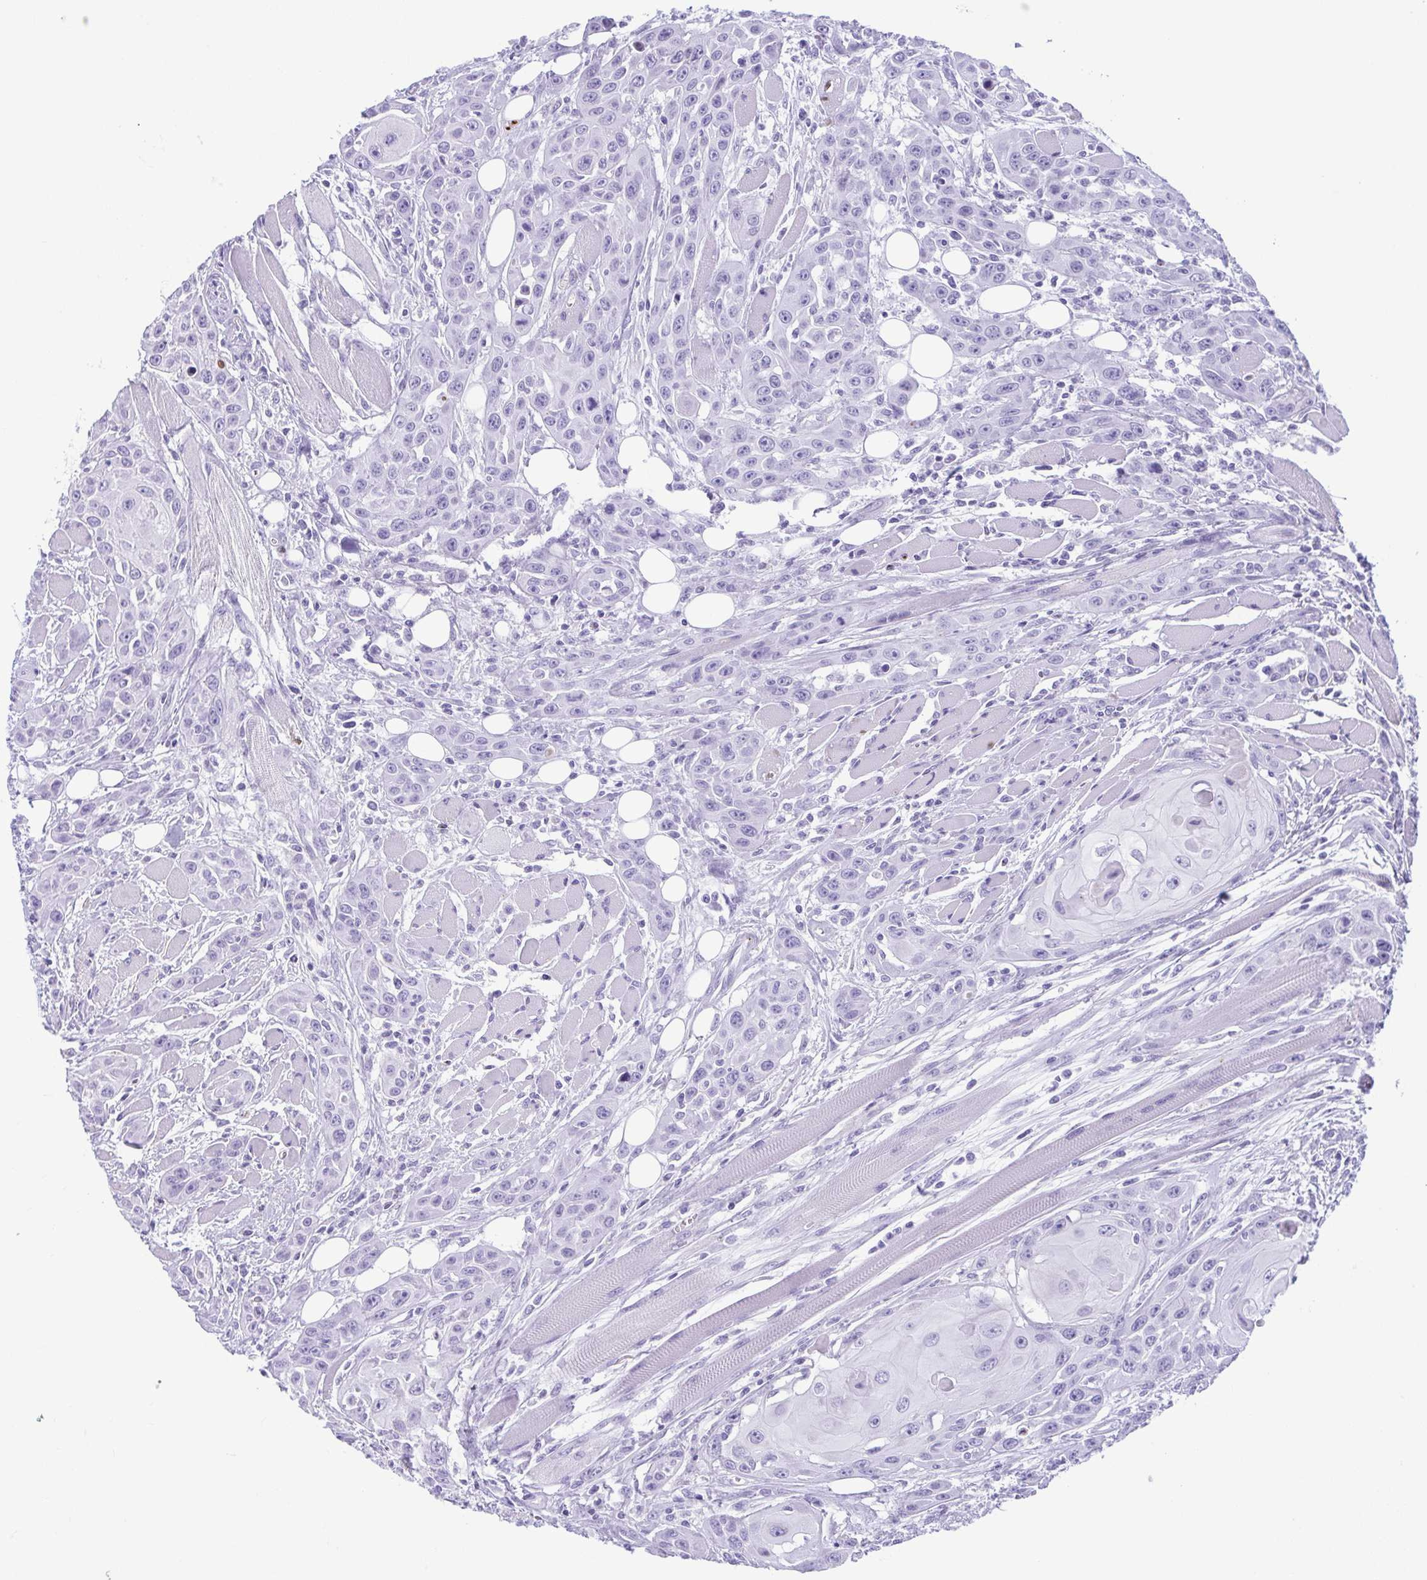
{"staining": {"intensity": "negative", "quantity": "none", "location": "none"}, "tissue": "head and neck cancer", "cell_type": "Tumor cells", "image_type": "cancer", "snomed": [{"axis": "morphology", "description": "Squamous cell carcinoma, NOS"}, {"axis": "topography", "description": "Head-Neck"}], "caption": "Head and neck cancer (squamous cell carcinoma) stained for a protein using IHC exhibits no staining tumor cells.", "gene": "TCEAL3", "patient": {"sex": "female", "age": 80}}